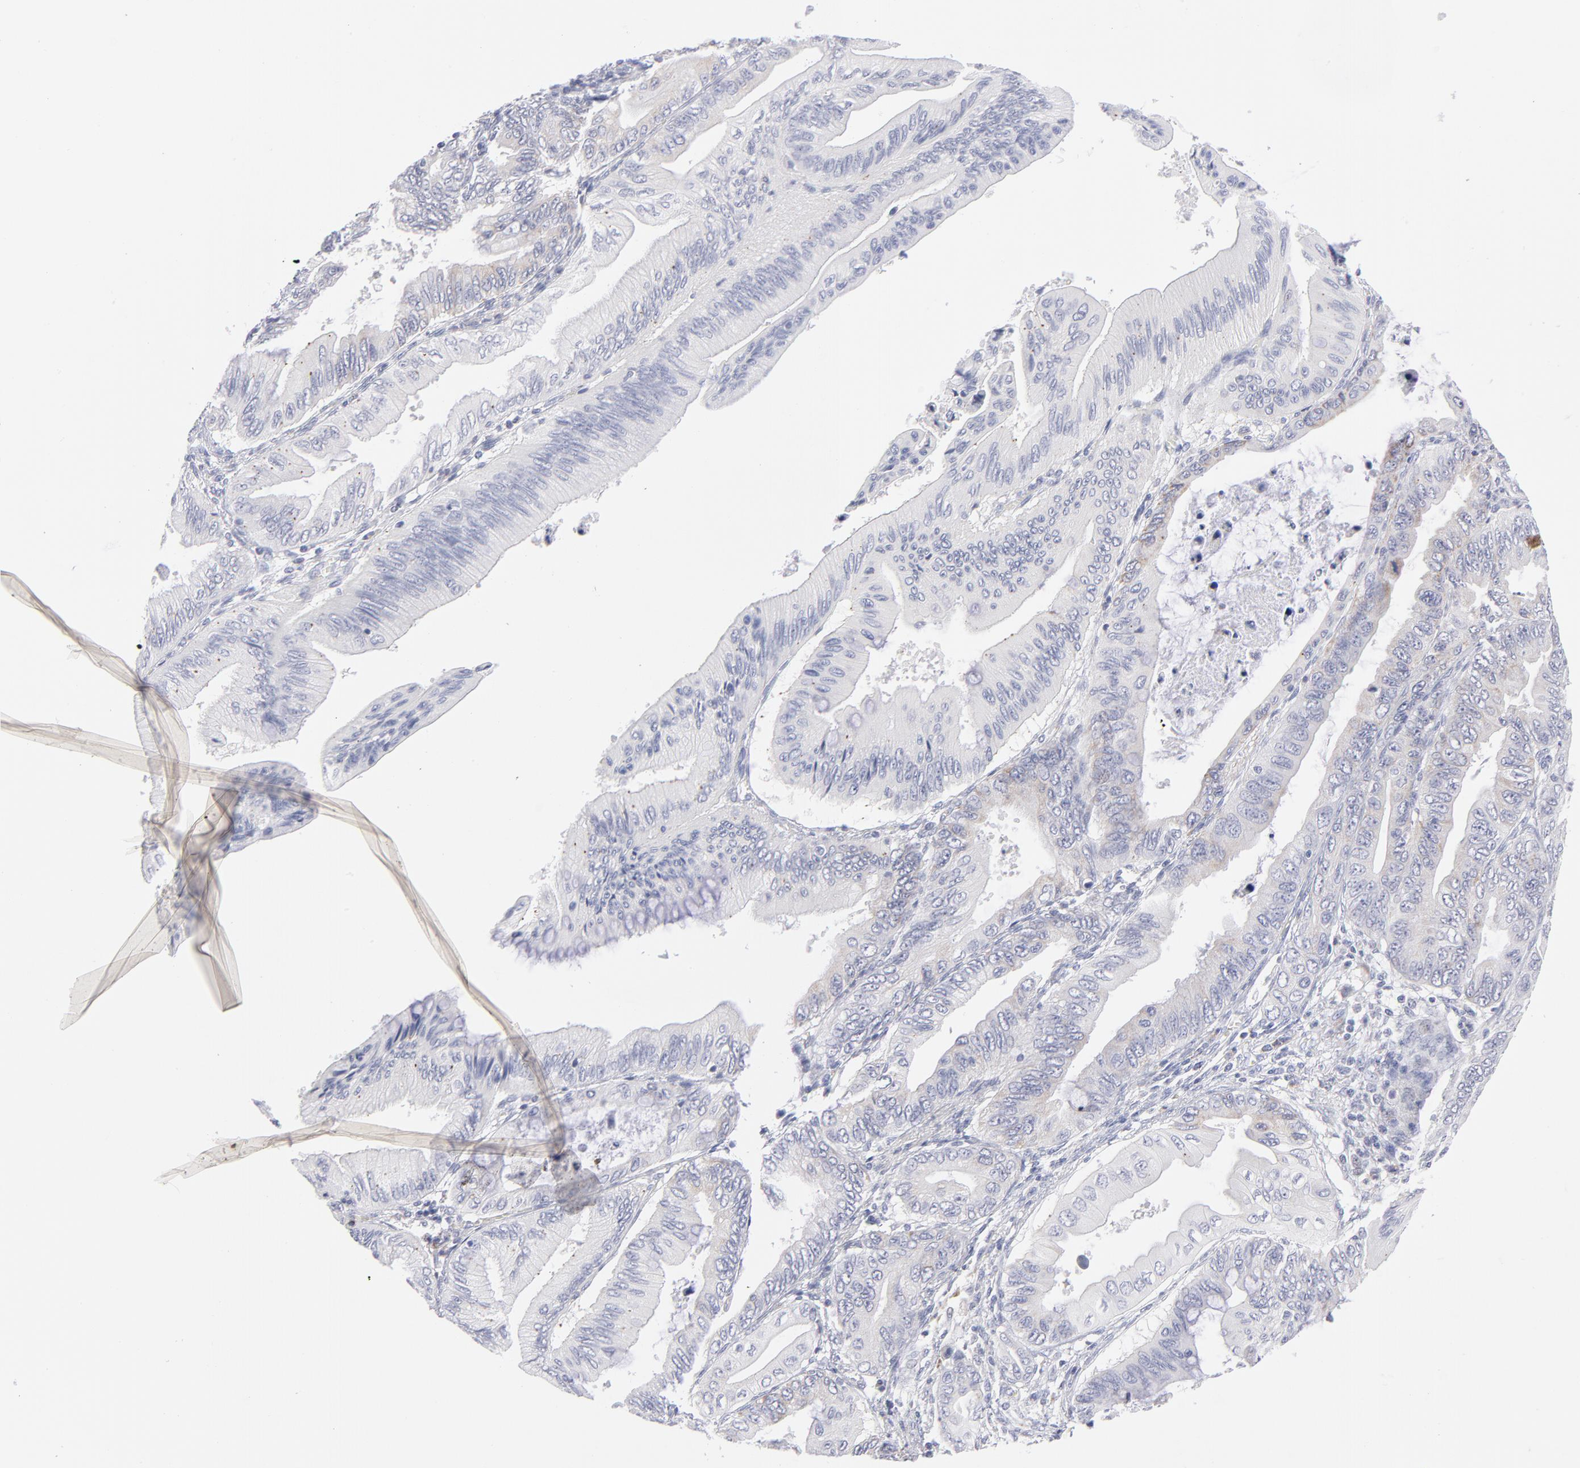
{"staining": {"intensity": "negative", "quantity": "none", "location": "none"}, "tissue": "pancreatic cancer", "cell_type": "Tumor cells", "image_type": "cancer", "snomed": [{"axis": "morphology", "description": "Adenocarcinoma, NOS"}, {"axis": "topography", "description": "Pancreas"}], "caption": "DAB (3,3'-diaminobenzidine) immunohistochemical staining of pancreatic adenocarcinoma displays no significant expression in tumor cells.", "gene": "MTHFD2", "patient": {"sex": "female", "age": 66}}